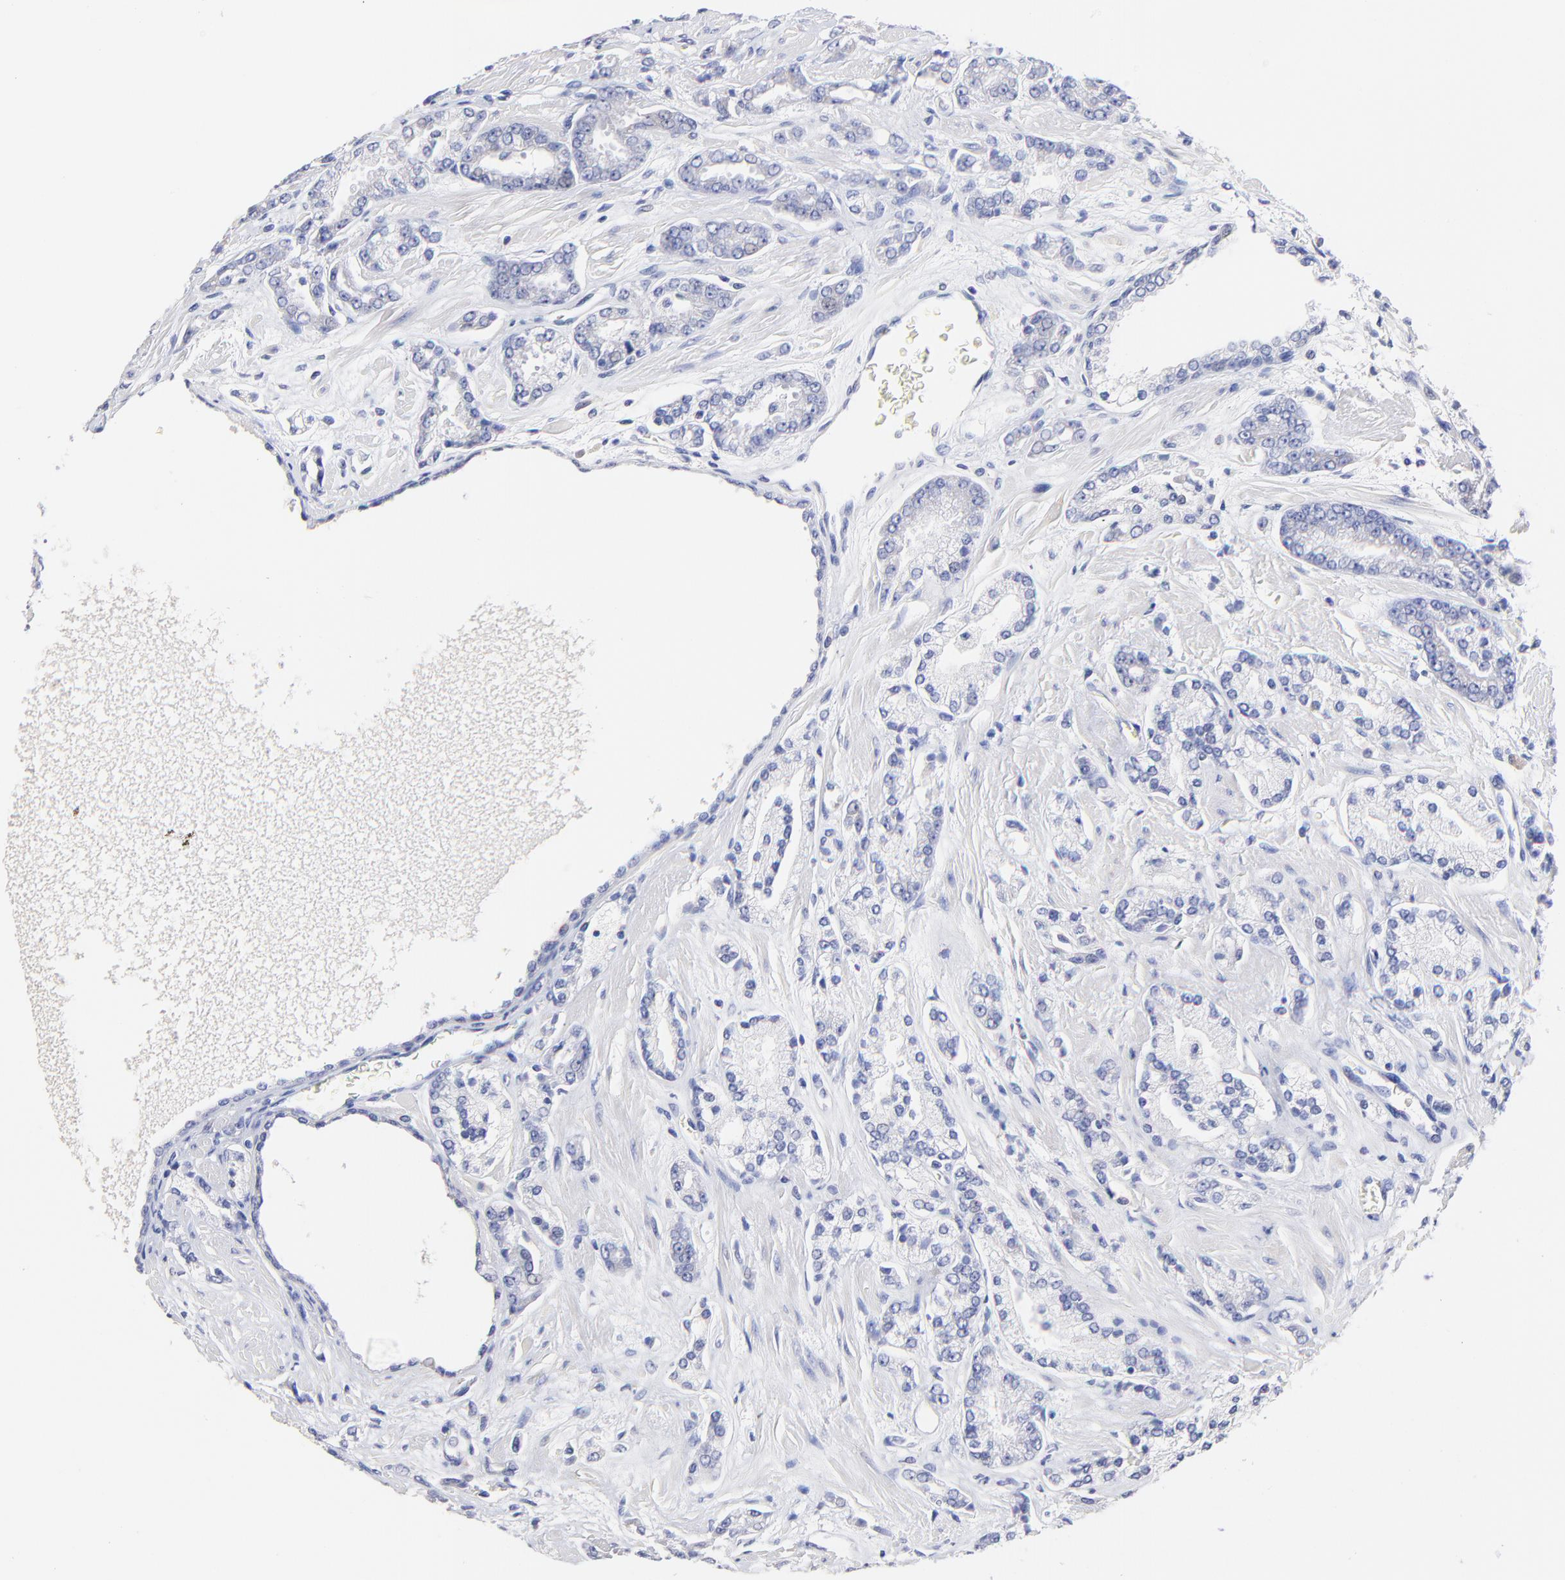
{"staining": {"intensity": "negative", "quantity": "none", "location": "none"}, "tissue": "prostate cancer", "cell_type": "Tumor cells", "image_type": "cancer", "snomed": [{"axis": "morphology", "description": "Adenocarcinoma, High grade"}, {"axis": "topography", "description": "Prostate"}], "caption": "A high-resolution histopathology image shows IHC staining of prostate adenocarcinoma (high-grade), which reveals no significant staining in tumor cells. The staining was performed using DAB to visualize the protein expression in brown, while the nuclei were stained in blue with hematoxylin (Magnification: 20x).", "gene": "CFAP57", "patient": {"sex": "male", "age": 71}}